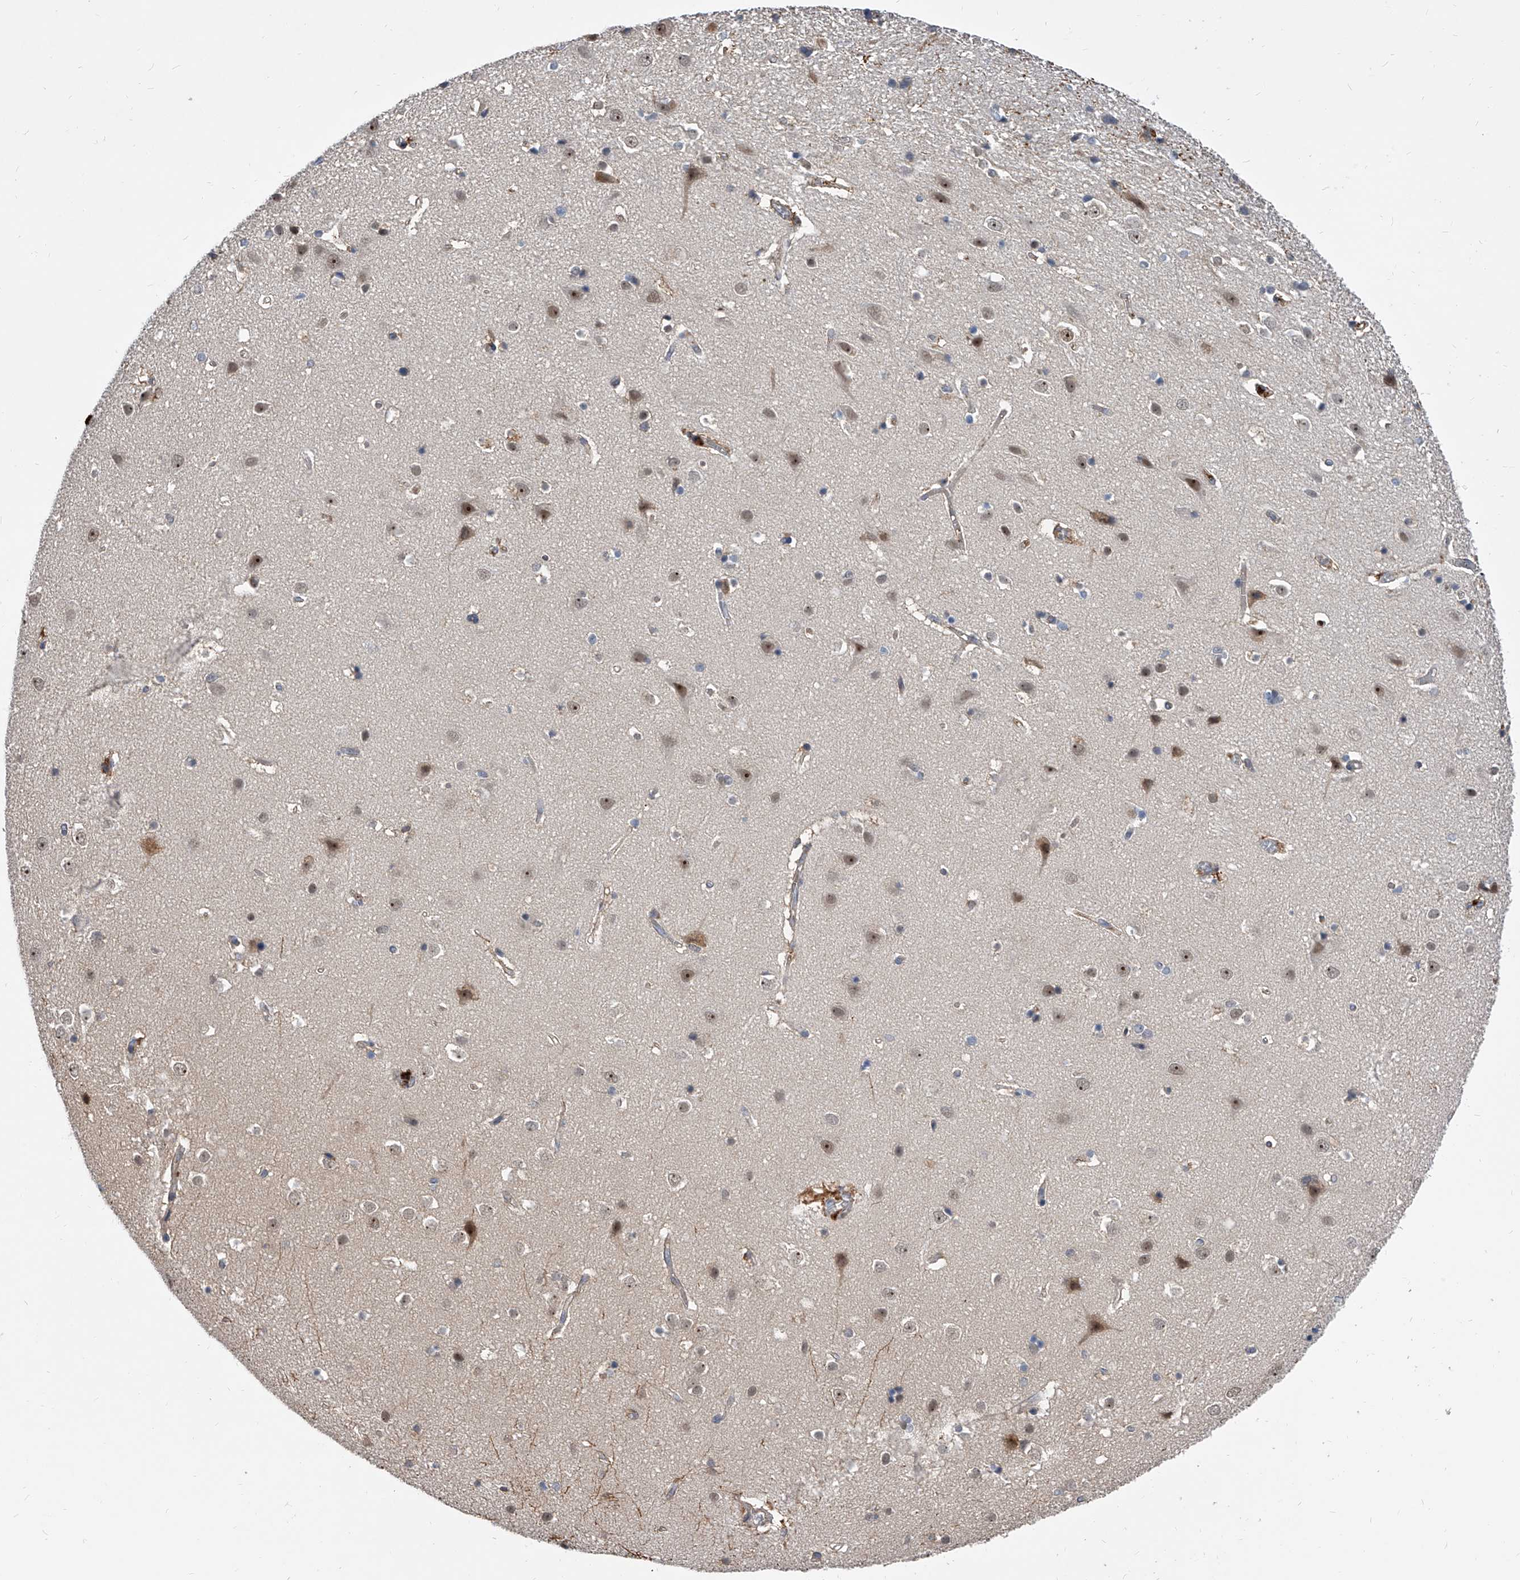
{"staining": {"intensity": "weak", "quantity": "25%-75%", "location": "cytoplasmic/membranous"}, "tissue": "cerebral cortex", "cell_type": "Endothelial cells", "image_type": "normal", "snomed": [{"axis": "morphology", "description": "Normal tissue, NOS"}, {"axis": "topography", "description": "Cerebral cortex"}], "caption": "Endothelial cells show weak cytoplasmic/membranous staining in about 25%-75% of cells in unremarkable cerebral cortex.", "gene": "ZNF25", "patient": {"sex": "male", "age": 54}}